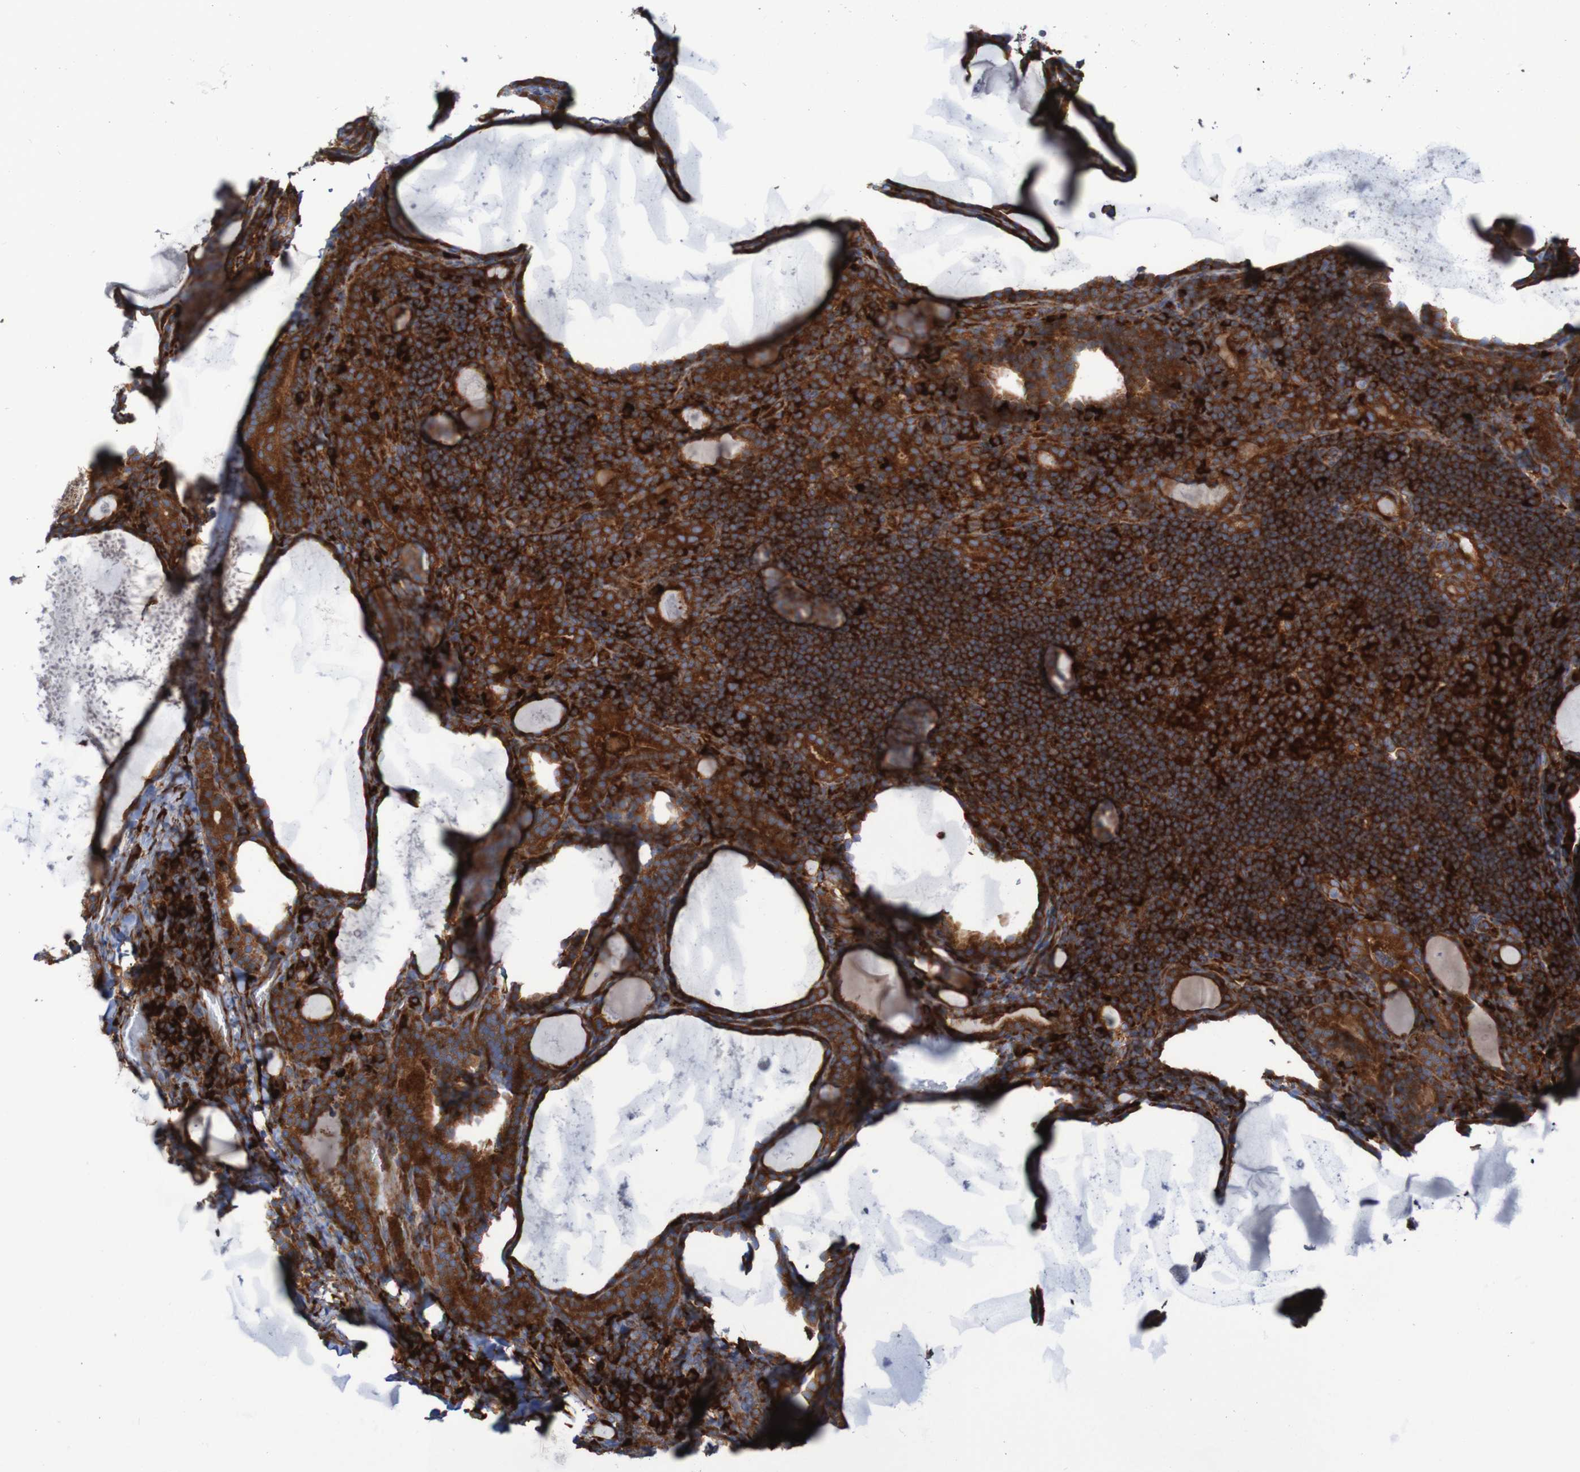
{"staining": {"intensity": "strong", "quantity": ">75%", "location": "cytoplasmic/membranous"}, "tissue": "thyroid cancer", "cell_type": "Tumor cells", "image_type": "cancer", "snomed": [{"axis": "morphology", "description": "Papillary adenocarcinoma, NOS"}, {"axis": "topography", "description": "Thyroid gland"}], "caption": "A micrograph of human thyroid cancer stained for a protein exhibits strong cytoplasmic/membranous brown staining in tumor cells. (DAB IHC, brown staining for protein, blue staining for nuclei).", "gene": "RPL10", "patient": {"sex": "female", "age": 42}}